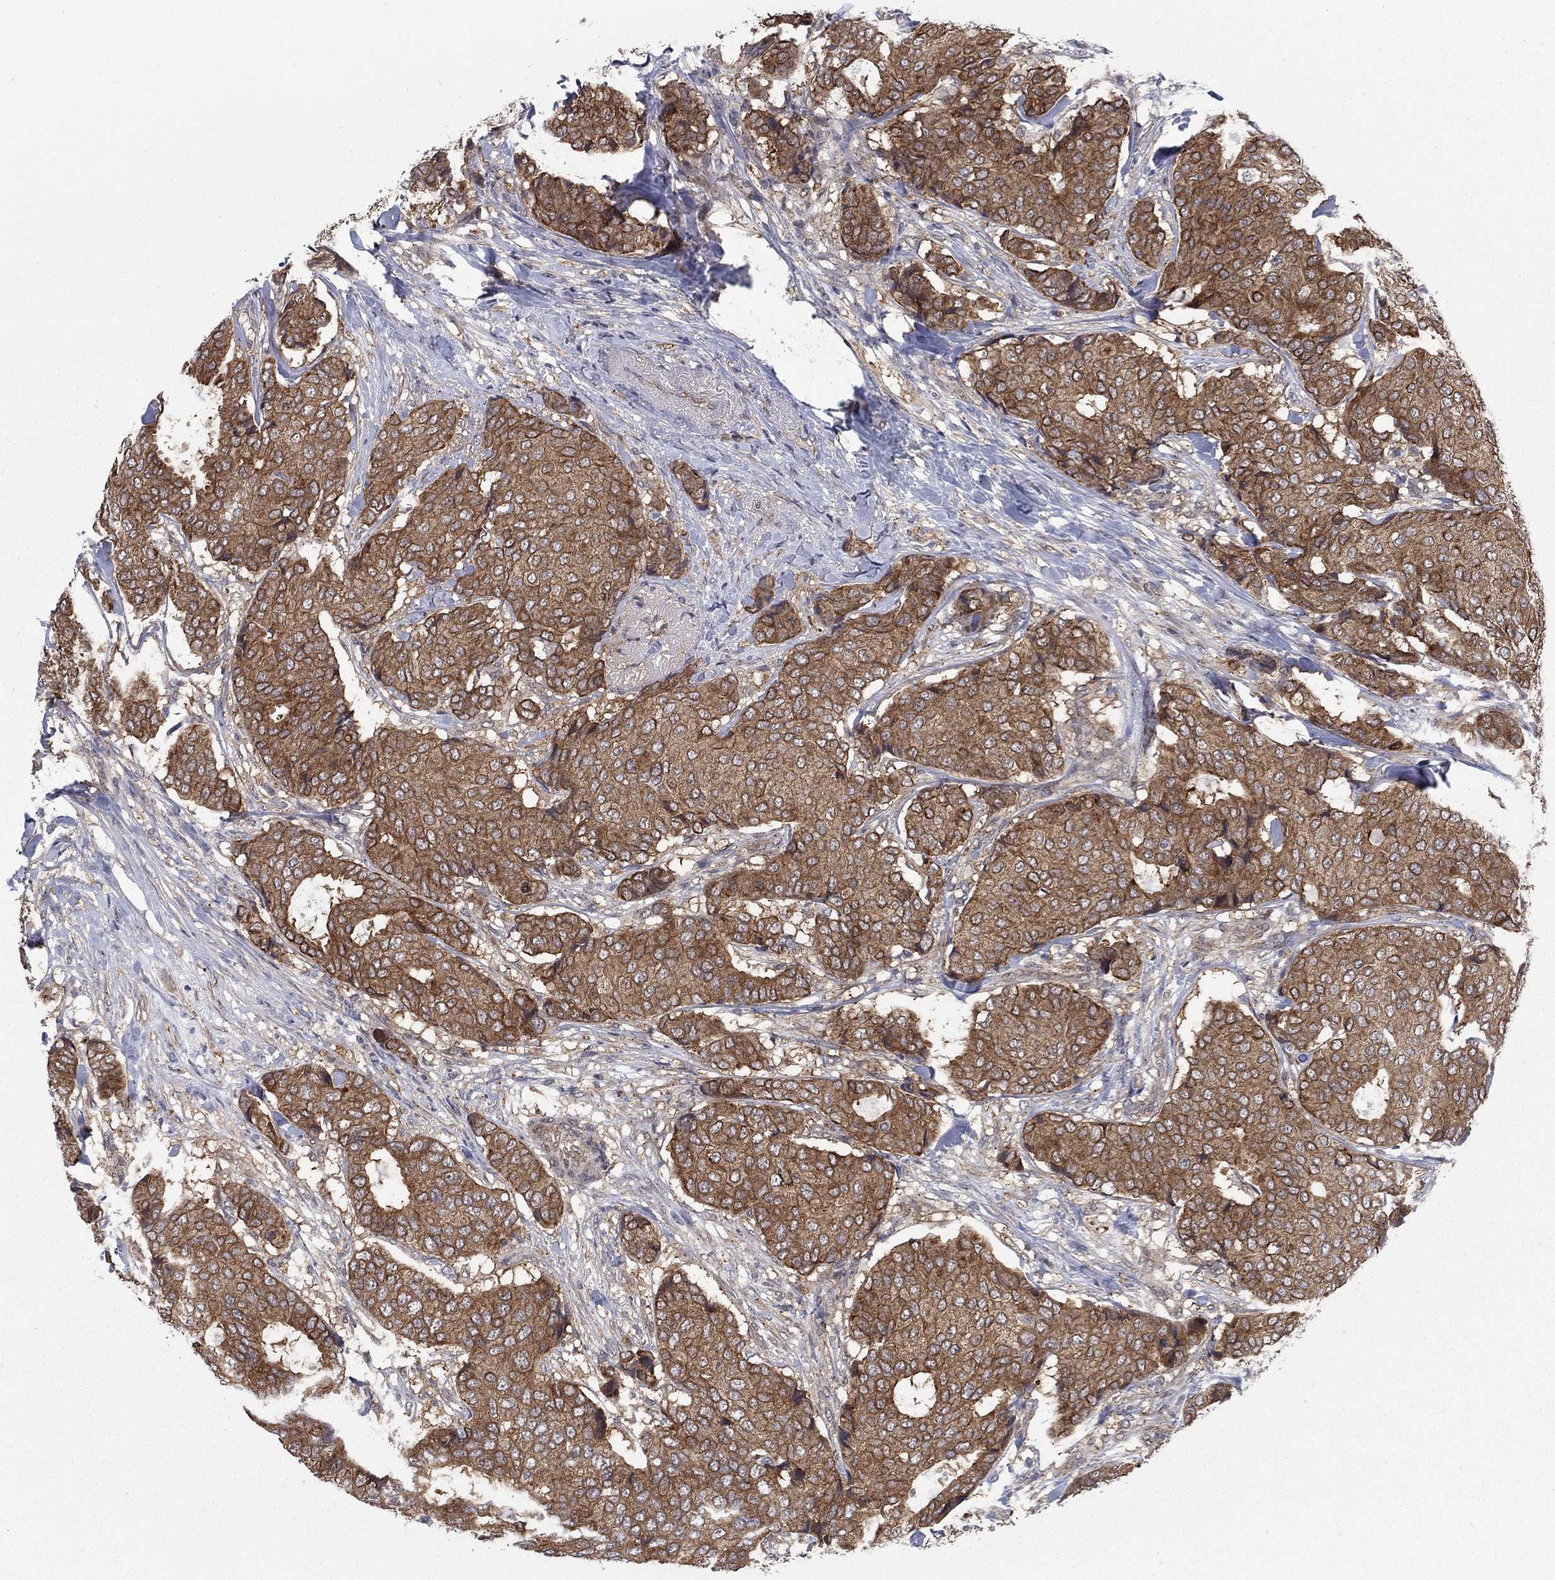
{"staining": {"intensity": "moderate", "quantity": ">75%", "location": "cytoplasmic/membranous,nuclear"}, "tissue": "breast cancer", "cell_type": "Tumor cells", "image_type": "cancer", "snomed": [{"axis": "morphology", "description": "Duct carcinoma"}, {"axis": "topography", "description": "Breast"}], "caption": "A histopathology image showing moderate cytoplasmic/membranous and nuclear staining in about >75% of tumor cells in breast infiltrating ductal carcinoma, as visualized by brown immunohistochemical staining.", "gene": "SH3RF1", "patient": {"sex": "female", "age": 75}}